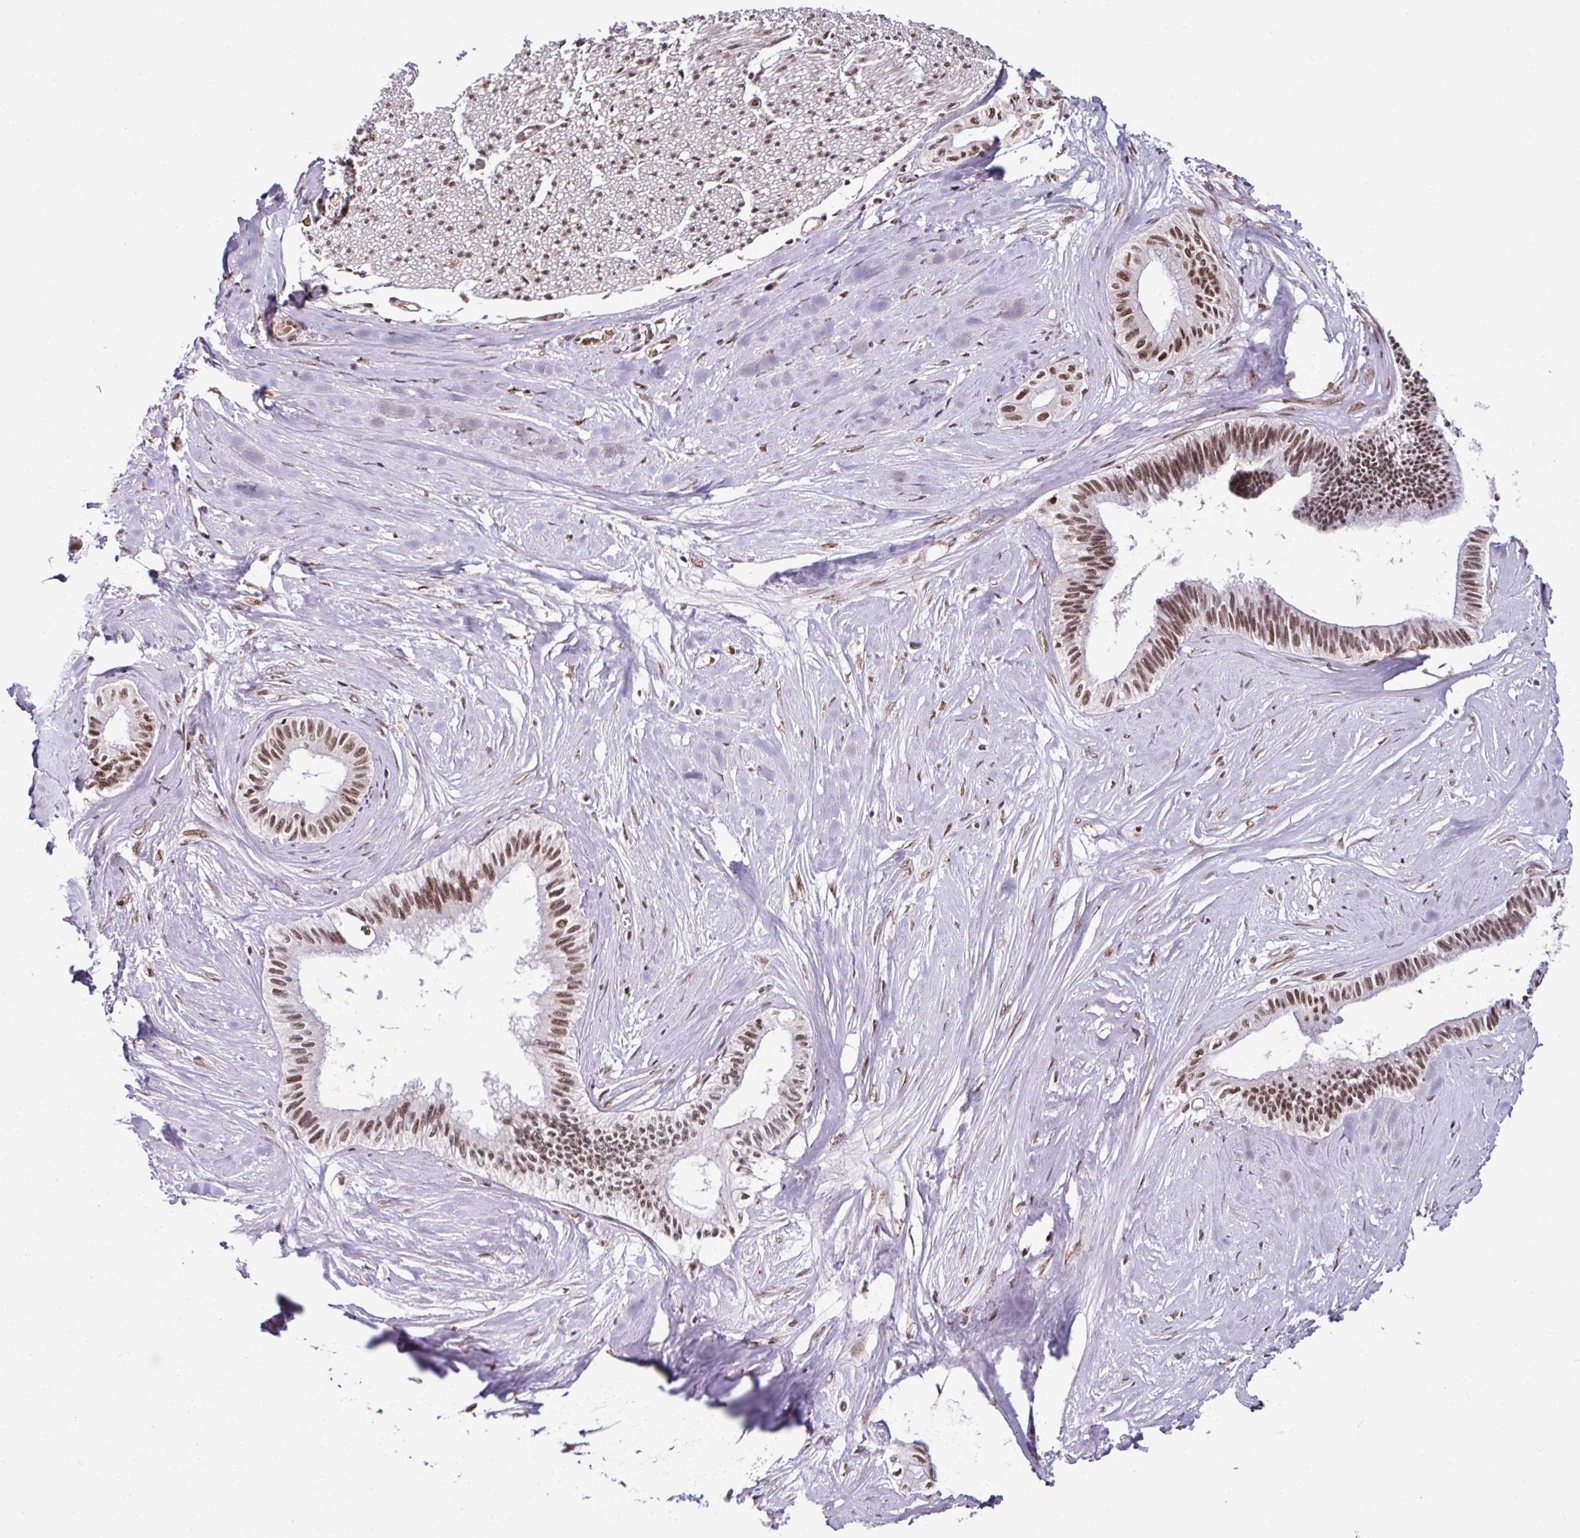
{"staining": {"intensity": "moderate", "quantity": ">75%", "location": "nuclear"}, "tissue": "pancreatic cancer", "cell_type": "Tumor cells", "image_type": "cancer", "snomed": [{"axis": "morphology", "description": "Adenocarcinoma, NOS"}, {"axis": "topography", "description": "Pancreas"}], "caption": "IHC (DAB) staining of human pancreatic cancer demonstrates moderate nuclear protein staining in about >75% of tumor cells.", "gene": "MORF4L2", "patient": {"sex": "male", "age": 71}}